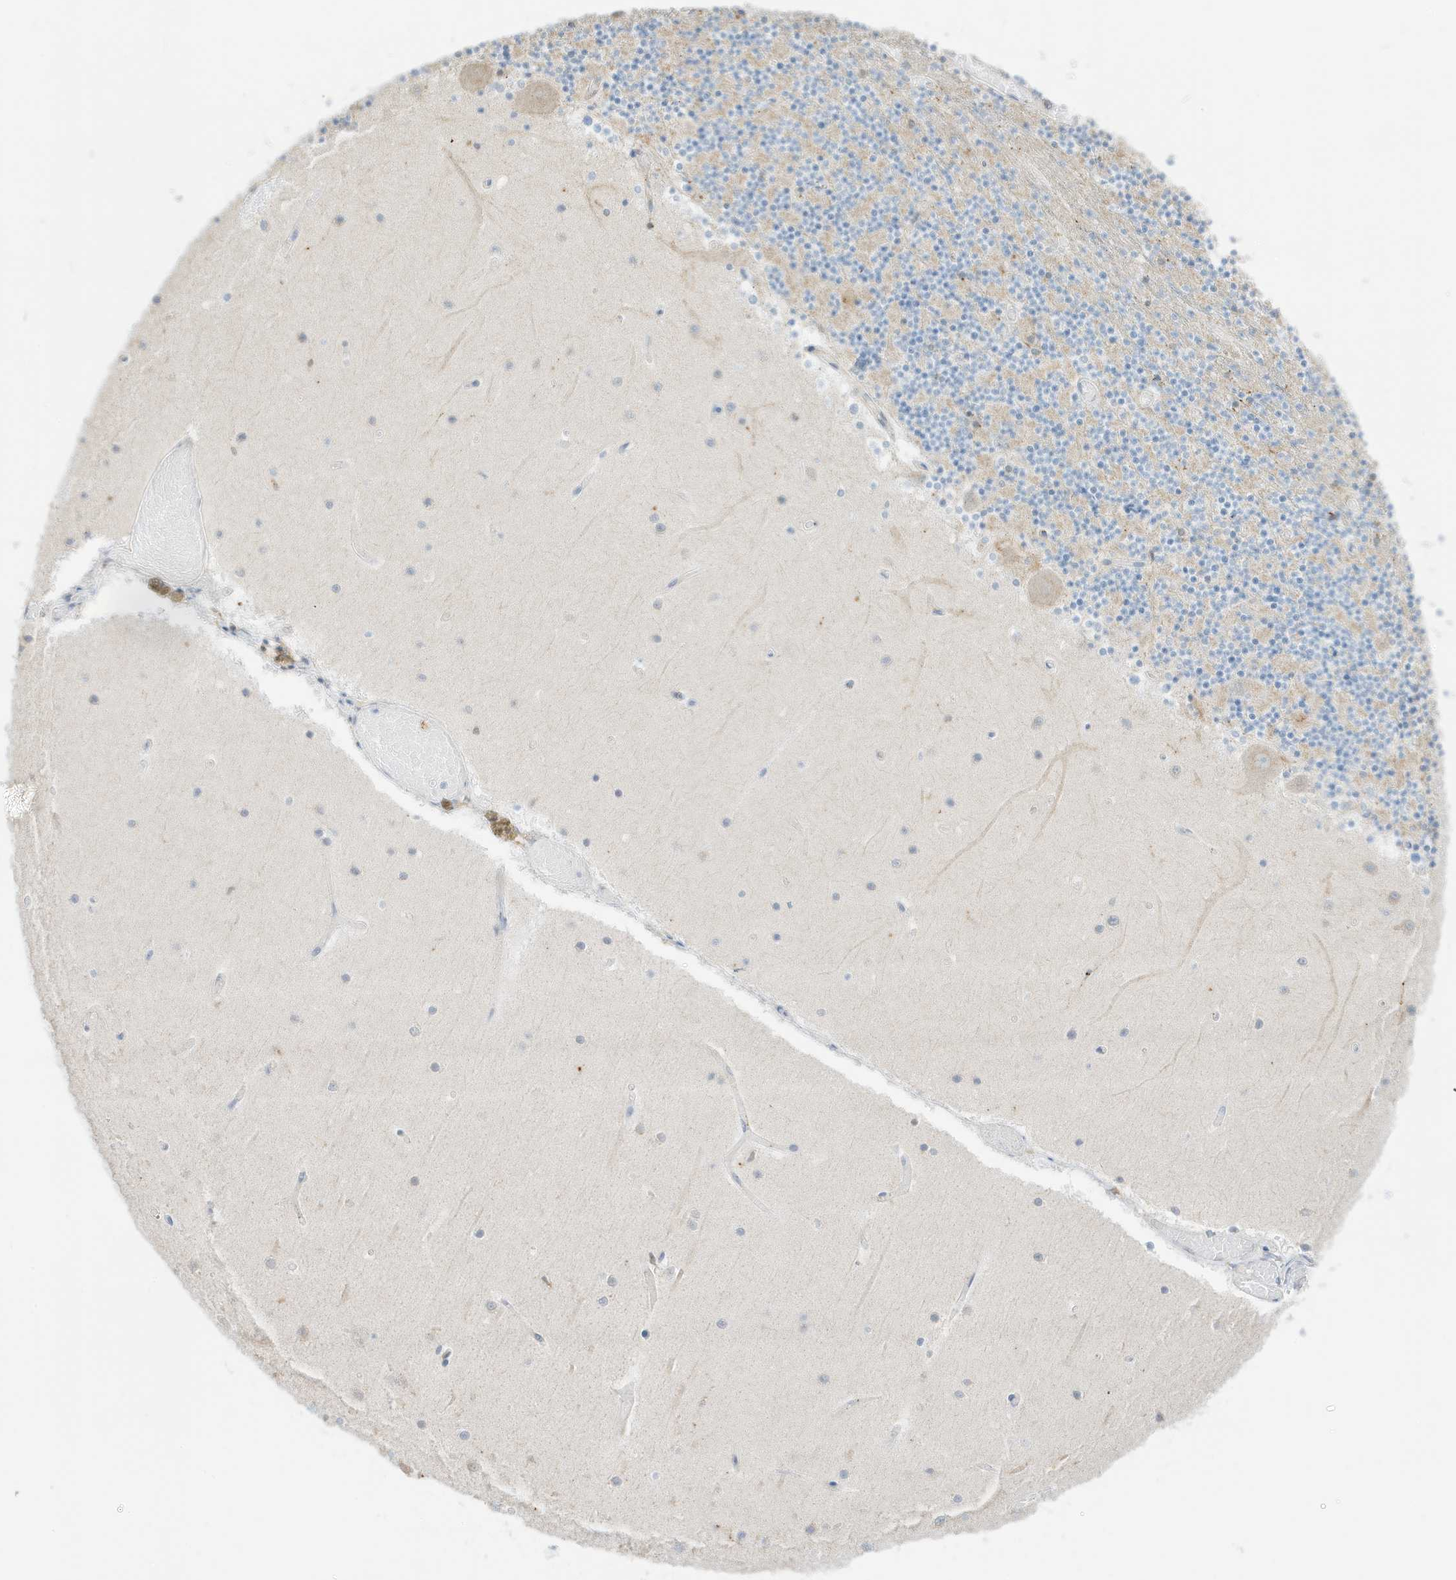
{"staining": {"intensity": "weak", "quantity": "<25%", "location": "cytoplasmic/membranous"}, "tissue": "cerebellum", "cell_type": "Cells in granular layer", "image_type": "normal", "snomed": [{"axis": "morphology", "description": "Normal tissue, NOS"}, {"axis": "topography", "description": "Cerebellum"}], "caption": "An immunohistochemistry (IHC) micrograph of unremarkable cerebellum is shown. There is no staining in cells in granular layer of cerebellum. (DAB (3,3'-diaminobenzidine) IHC visualized using brightfield microscopy, high magnification).", "gene": "GCA", "patient": {"sex": "female", "age": 28}}